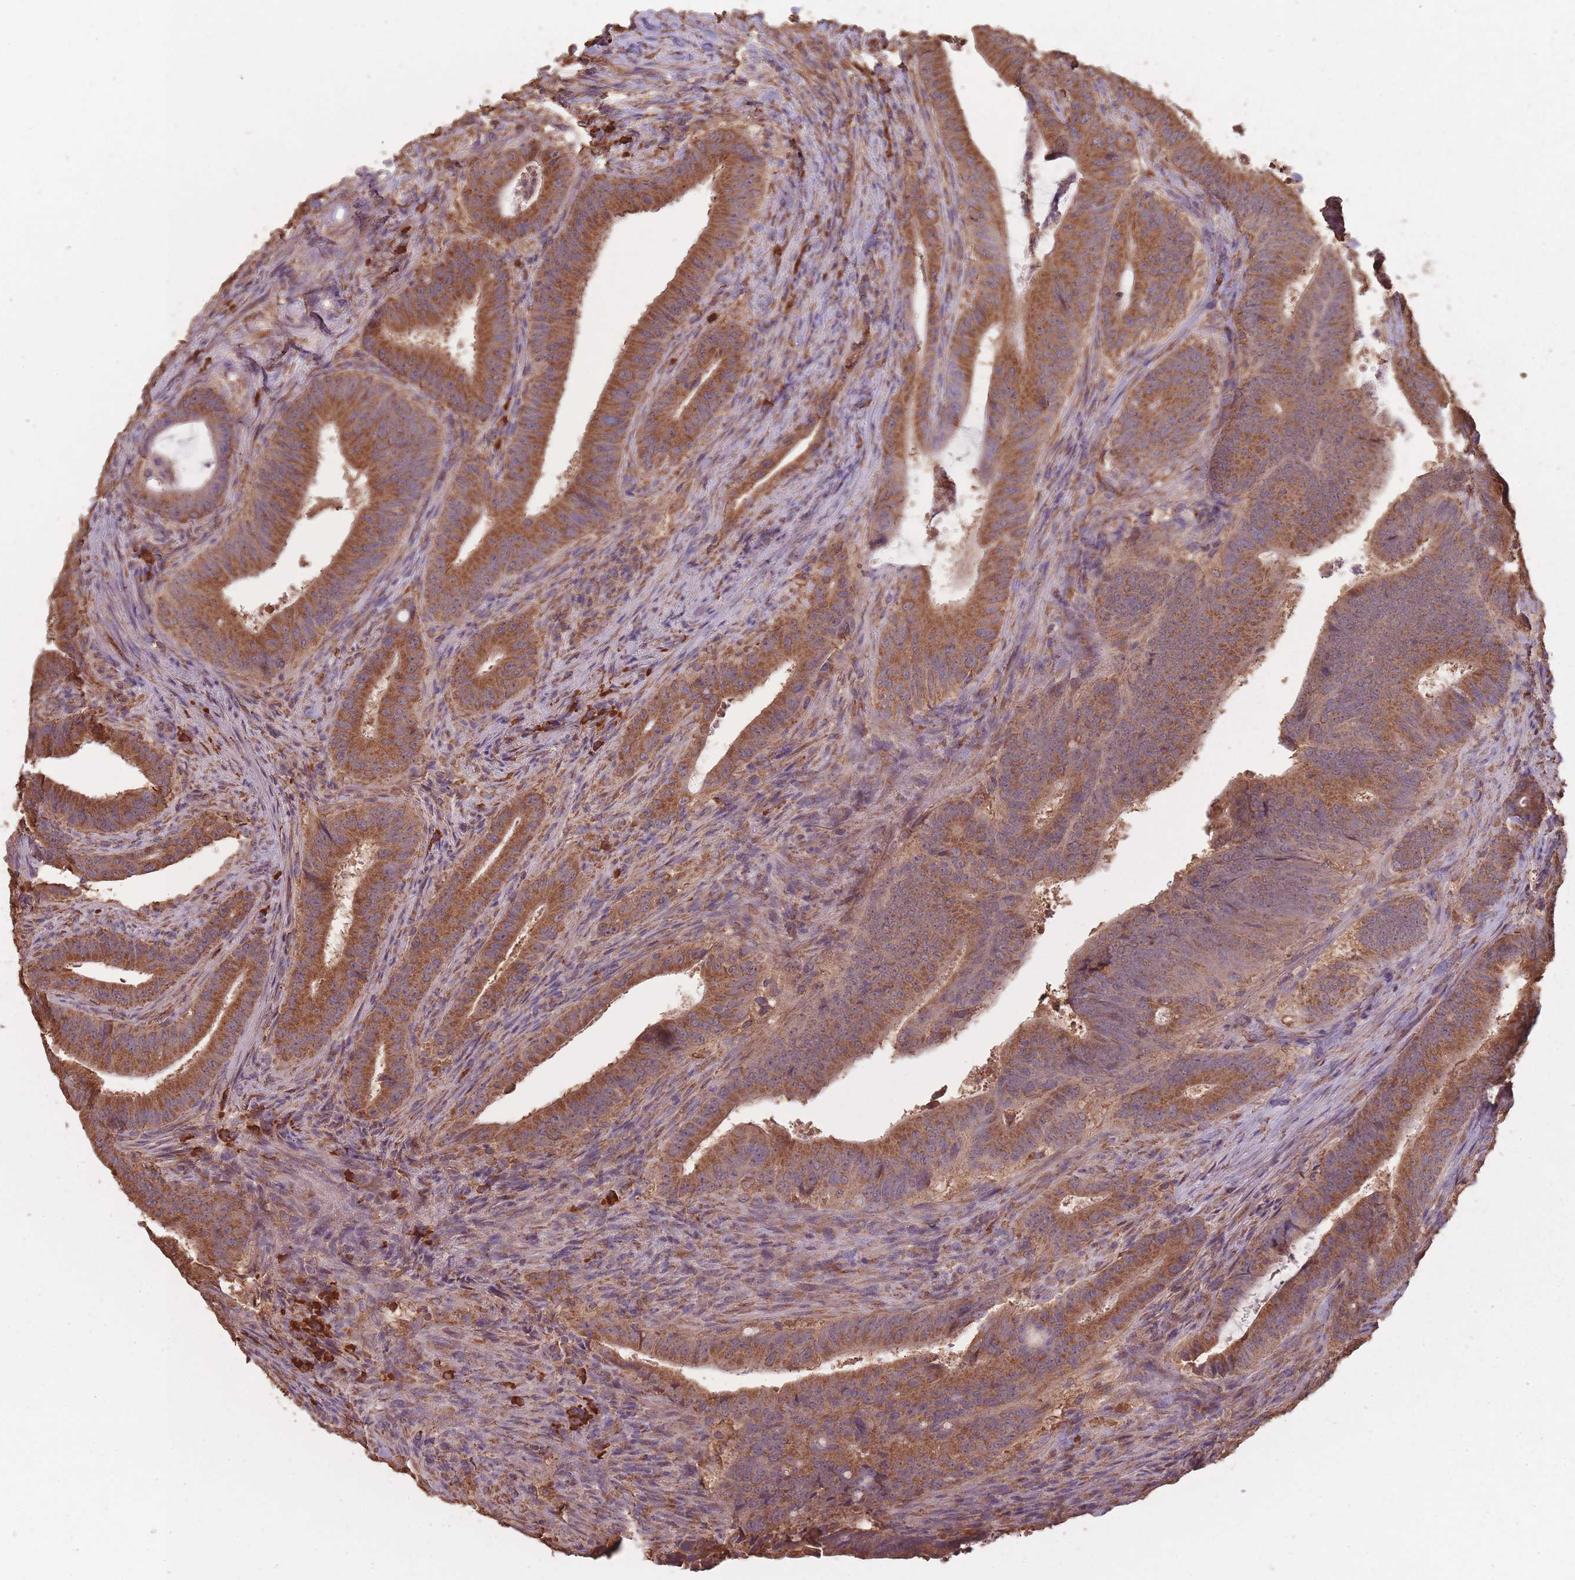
{"staining": {"intensity": "strong", "quantity": ">75%", "location": "cytoplasmic/membranous"}, "tissue": "colorectal cancer", "cell_type": "Tumor cells", "image_type": "cancer", "snomed": [{"axis": "morphology", "description": "Adenocarcinoma, NOS"}, {"axis": "topography", "description": "Colon"}], "caption": "This photomicrograph displays immunohistochemistry staining of human colorectal adenocarcinoma, with high strong cytoplasmic/membranous staining in approximately >75% of tumor cells.", "gene": "SANBR", "patient": {"sex": "female", "age": 43}}